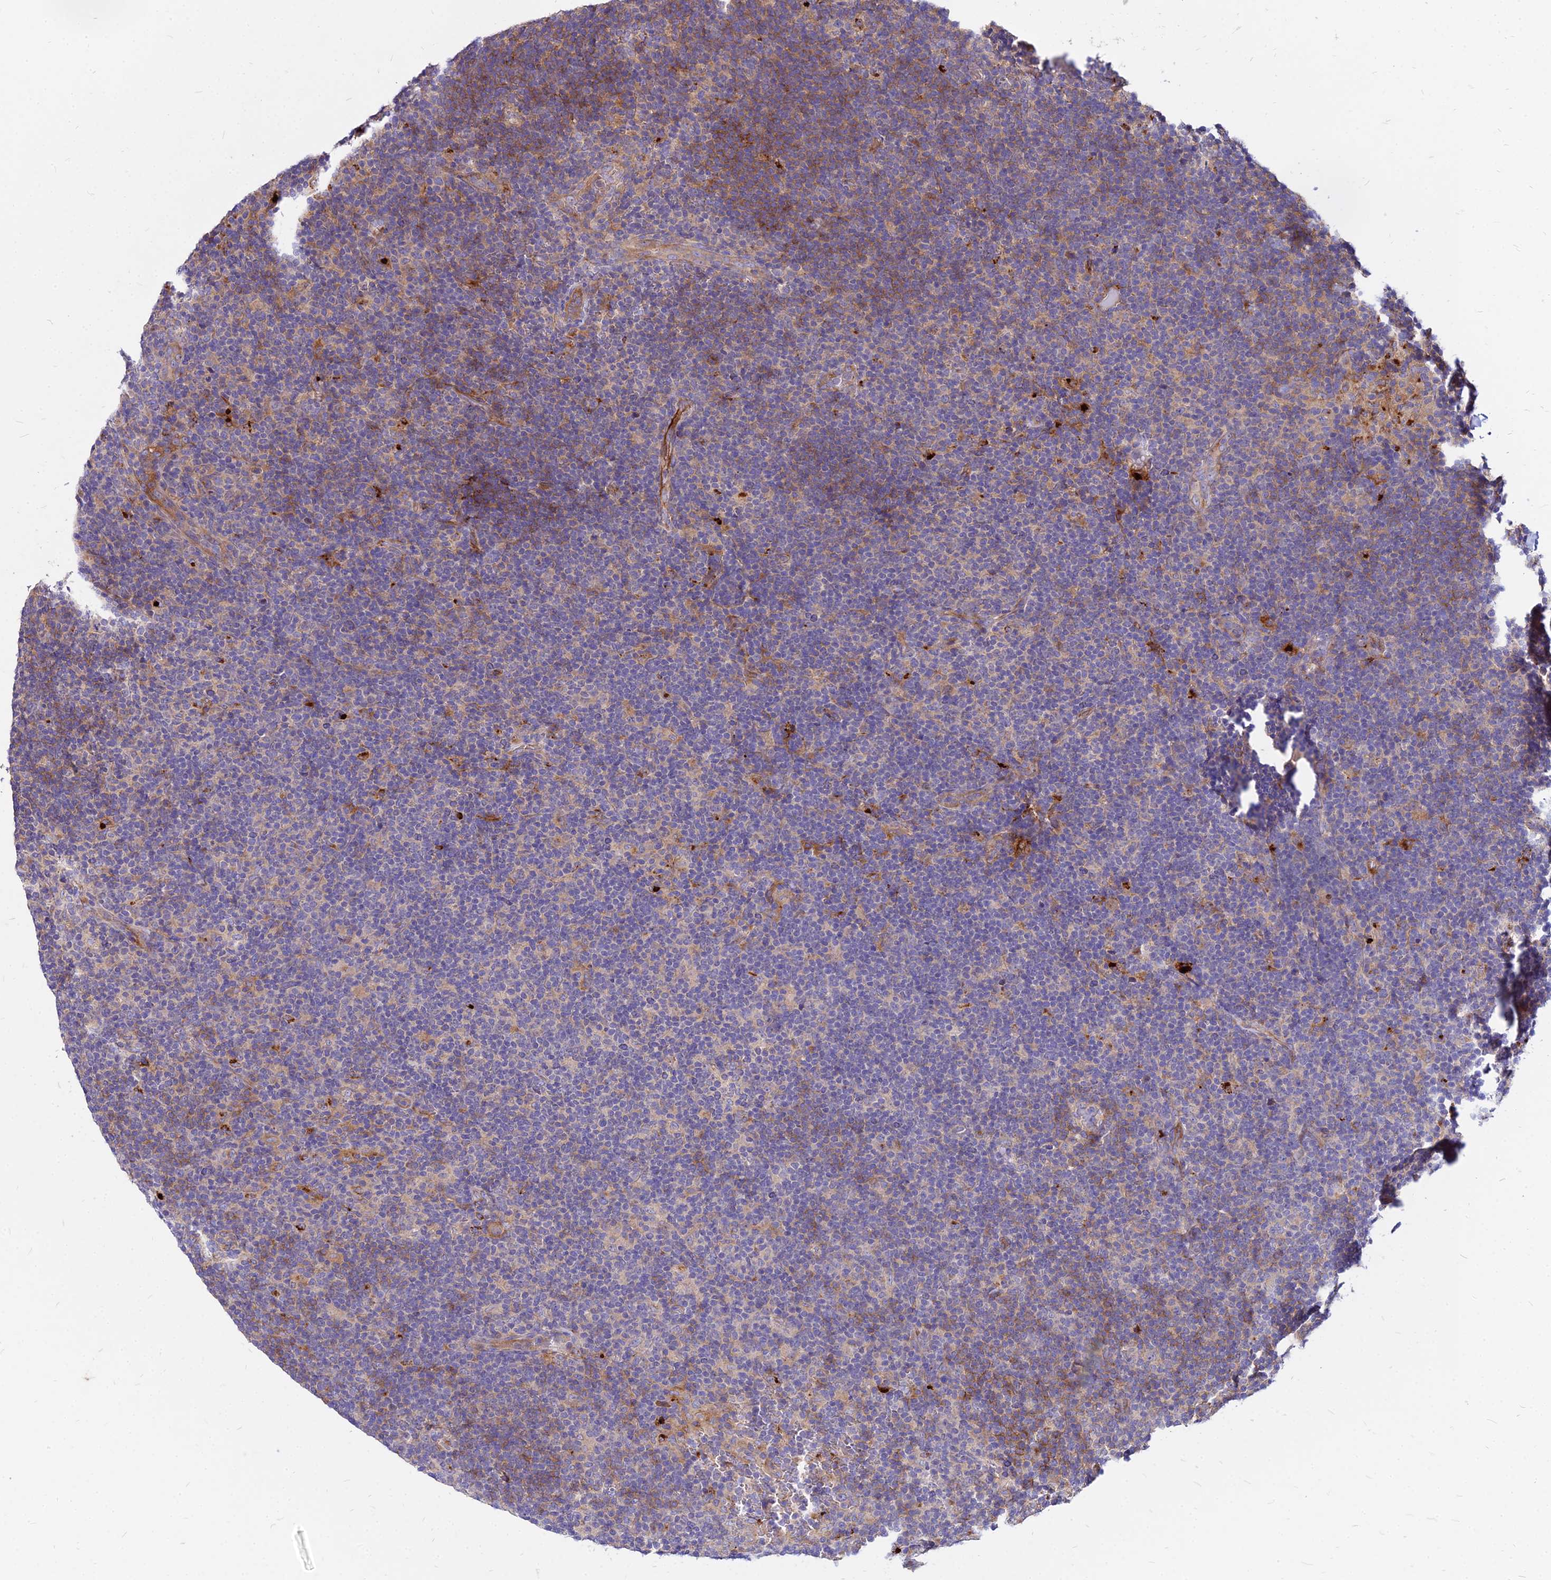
{"staining": {"intensity": "weak", "quantity": "25%-75%", "location": "cytoplasmic/membranous"}, "tissue": "lymphoma", "cell_type": "Tumor cells", "image_type": "cancer", "snomed": [{"axis": "morphology", "description": "Hodgkin's disease, NOS"}, {"axis": "topography", "description": "Lymph node"}], "caption": "Tumor cells reveal weak cytoplasmic/membranous staining in approximately 25%-75% of cells in lymphoma.", "gene": "COMMD10", "patient": {"sex": "female", "age": 57}}